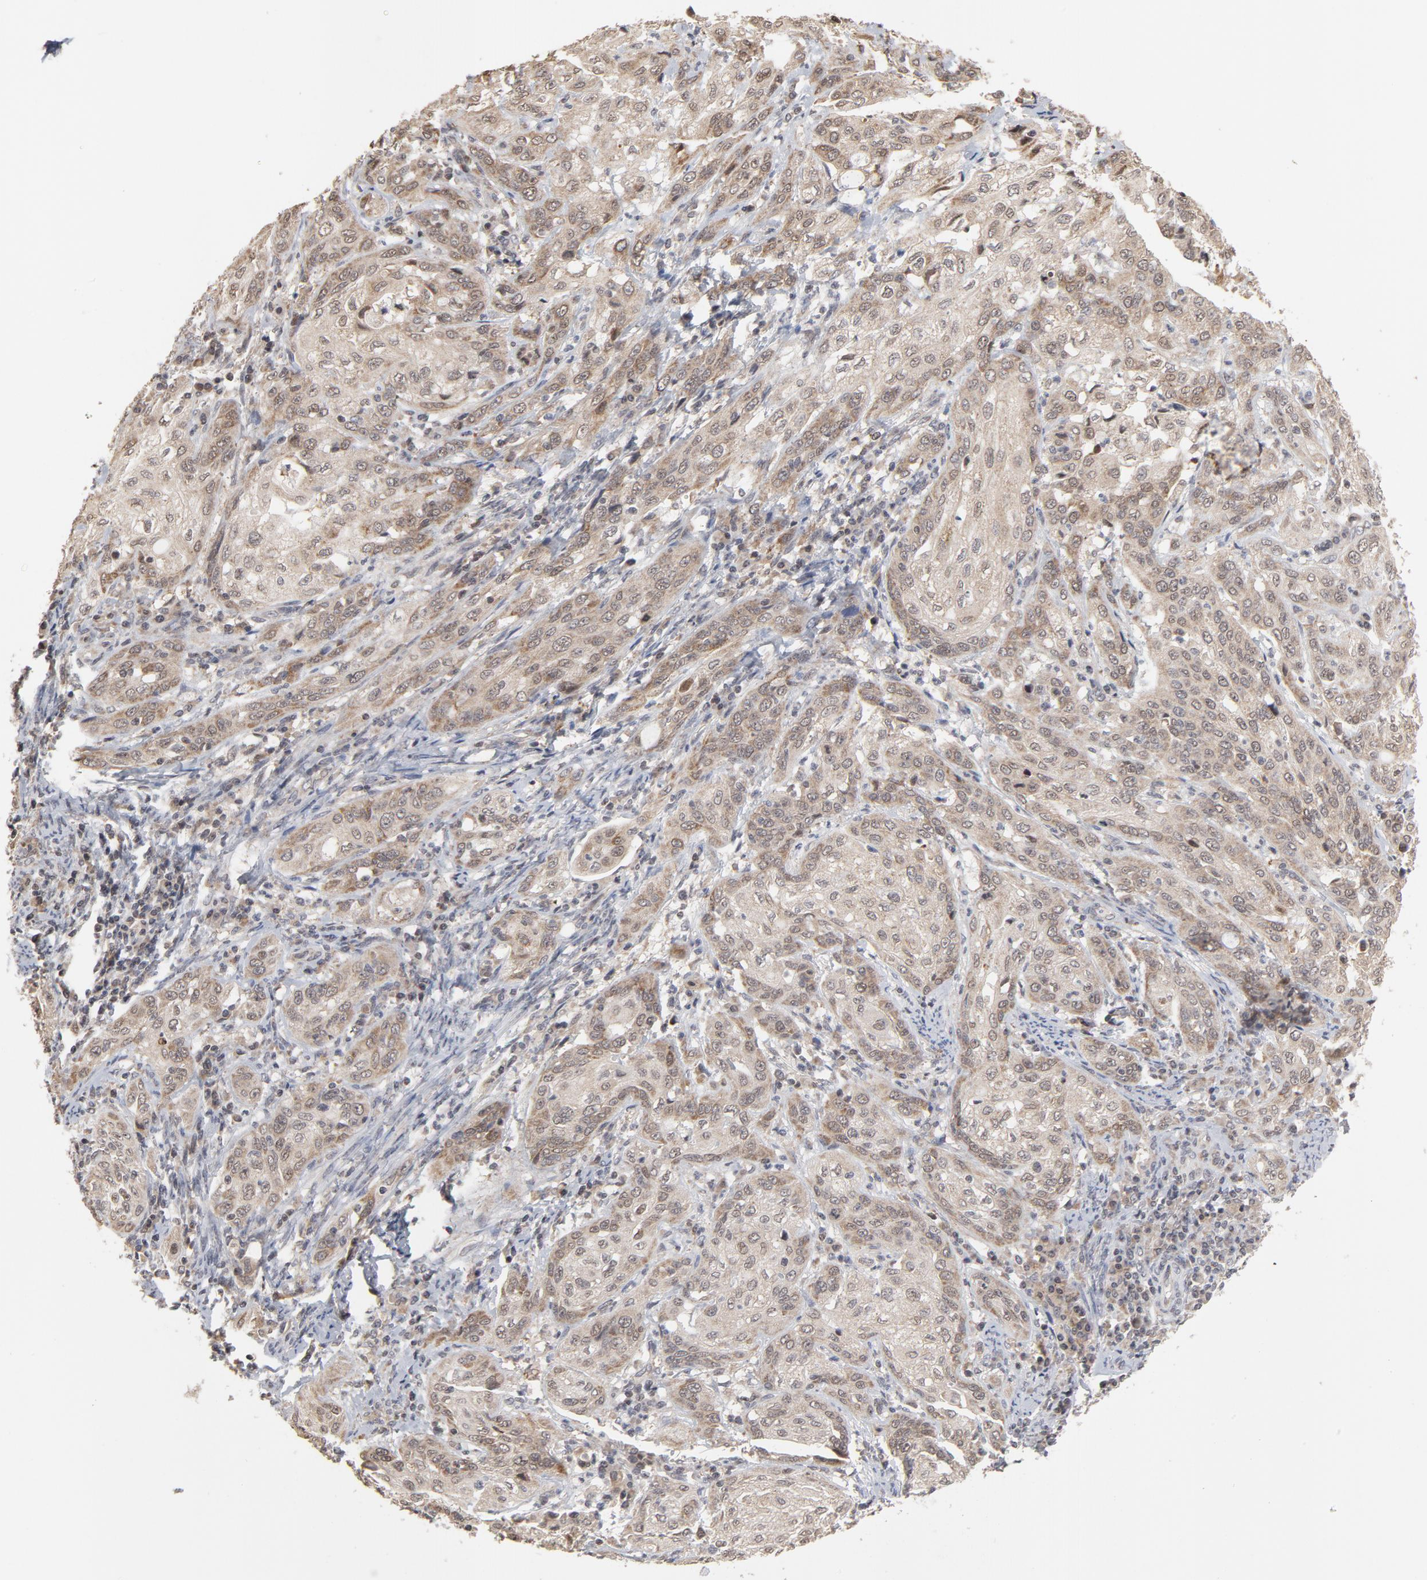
{"staining": {"intensity": "moderate", "quantity": ">75%", "location": "cytoplasmic/membranous,nuclear"}, "tissue": "cervical cancer", "cell_type": "Tumor cells", "image_type": "cancer", "snomed": [{"axis": "morphology", "description": "Squamous cell carcinoma, NOS"}, {"axis": "topography", "description": "Cervix"}], "caption": "A photomicrograph of cervical squamous cell carcinoma stained for a protein reveals moderate cytoplasmic/membranous and nuclear brown staining in tumor cells.", "gene": "ARIH1", "patient": {"sex": "female", "age": 41}}